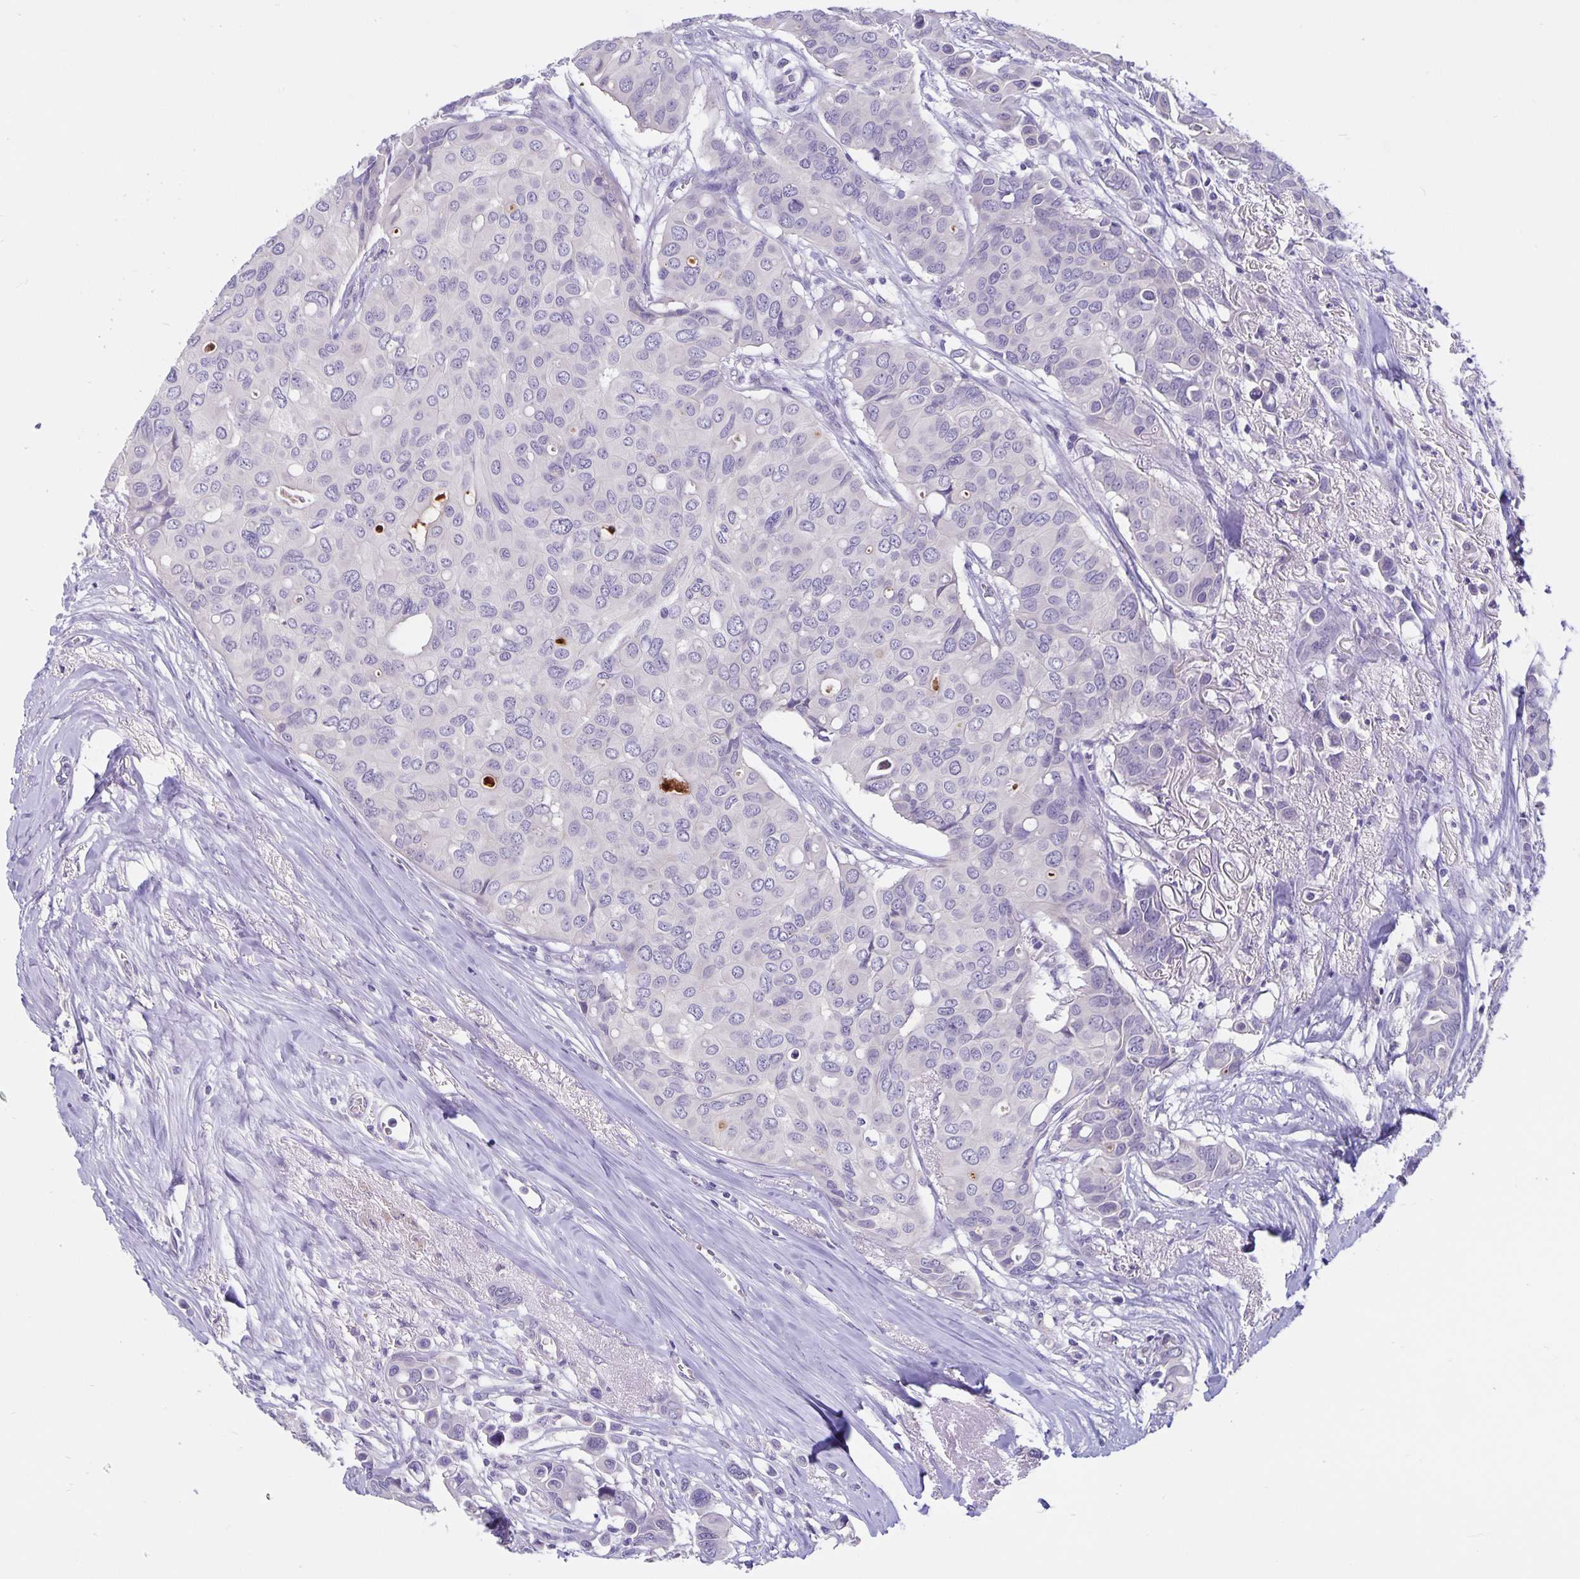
{"staining": {"intensity": "negative", "quantity": "none", "location": "none"}, "tissue": "breast cancer", "cell_type": "Tumor cells", "image_type": "cancer", "snomed": [{"axis": "morphology", "description": "Duct carcinoma"}, {"axis": "topography", "description": "Breast"}], "caption": "The immunohistochemistry micrograph has no significant staining in tumor cells of breast cancer (intraductal carcinoma) tissue.", "gene": "ERMN", "patient": {"sex": "female", "age": 54}}